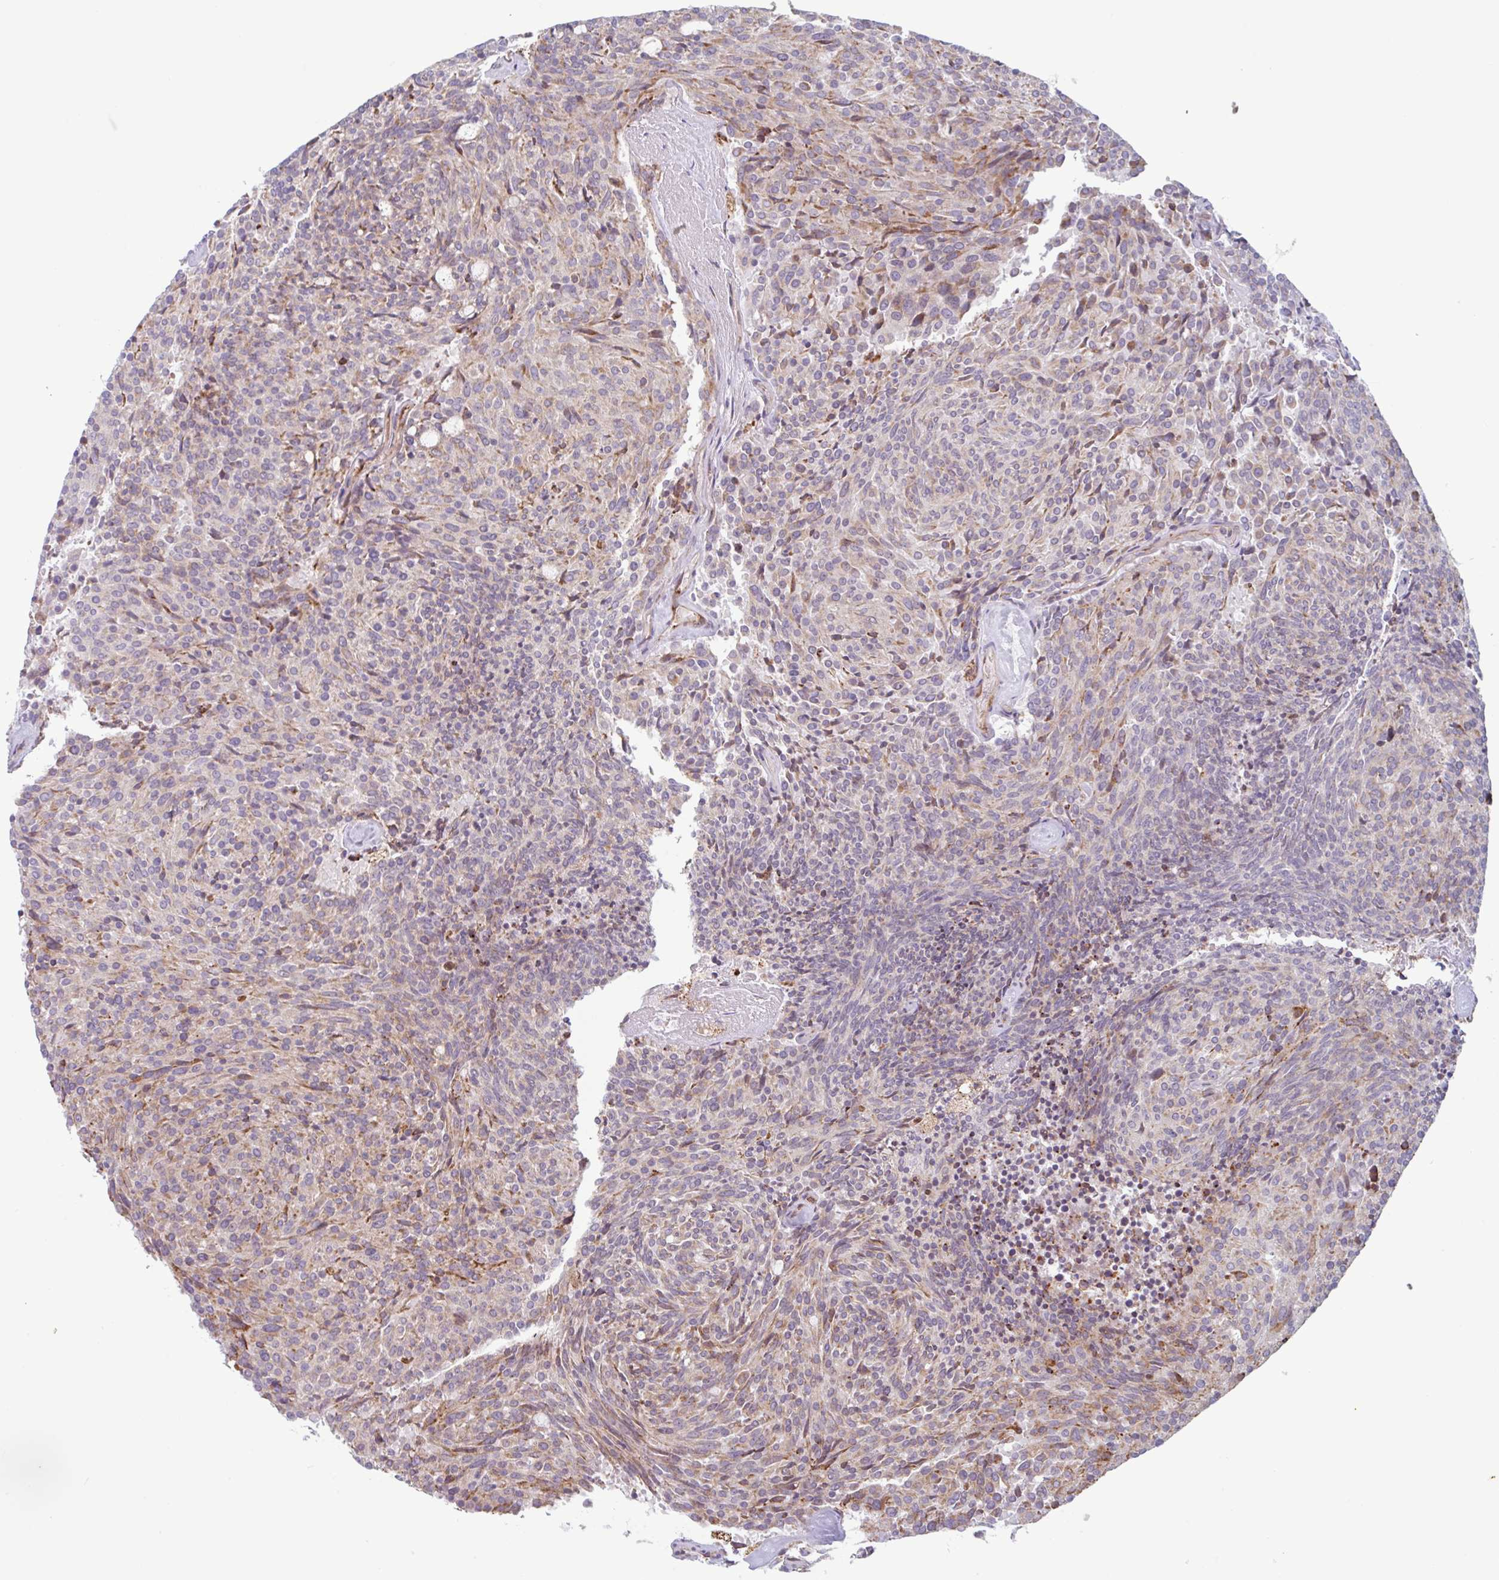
{"staining": {"intensity": "weak", "quantity": "25%-75%", "location": "cytoplasmic/membranous"}, "tissue": "carcinoid", "cell_type": "Tumor cells", "image_type": "cancer", "snomed": [{"axis": "morphology", "description": "Carcinoid, malignant, NOS"}, {"axis": "topography", "description": "Pancreas"}], "caption": "Weak cytoplasmic/membranous positivity is present in approximately 25%-75% of tumor cells in malignant carcinoid.", "gene": "RIT1", "patient": {"sex": "female", "age": 54}}